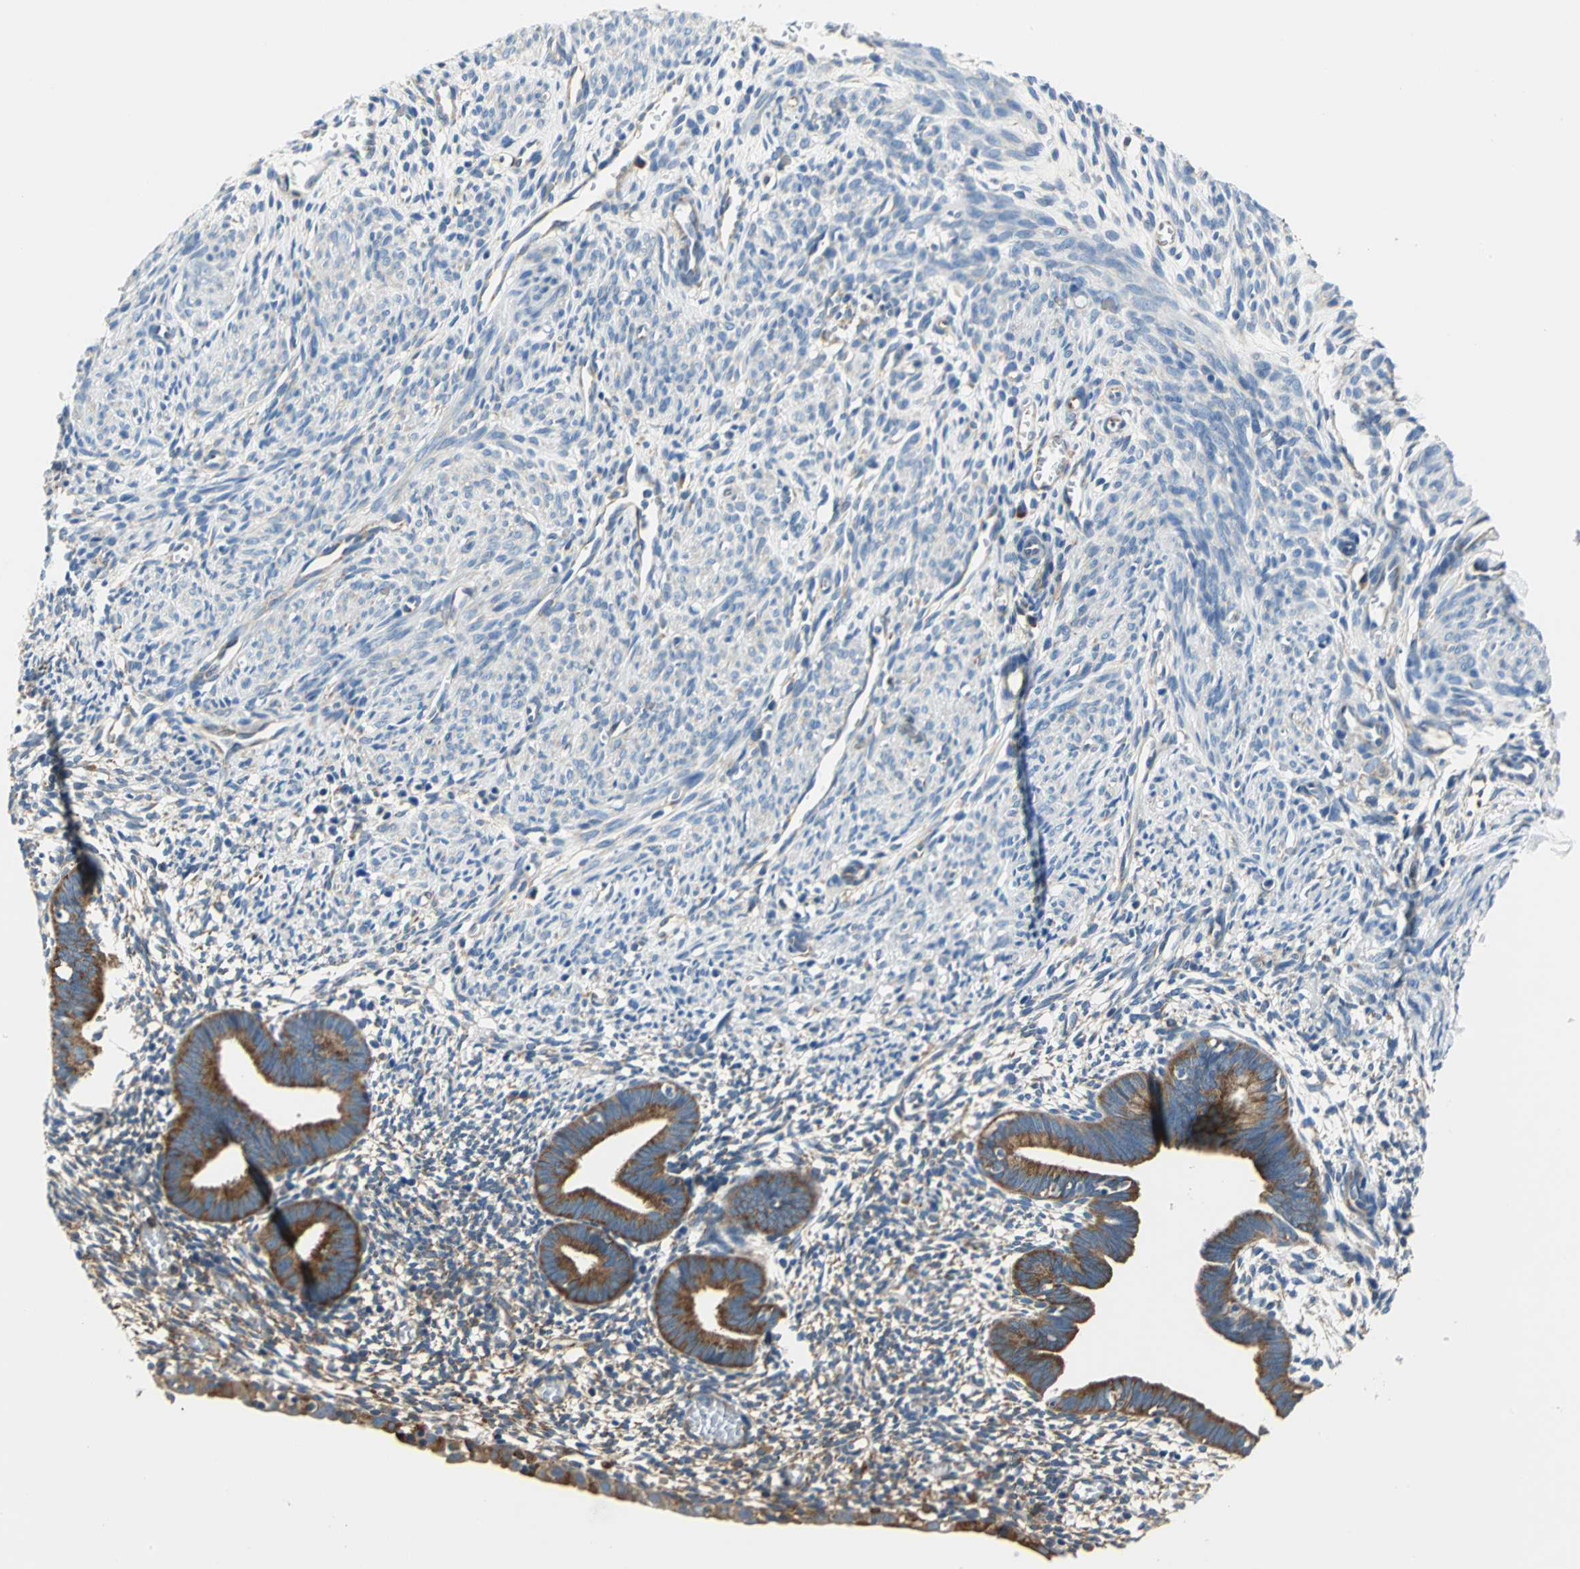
{"staining": {"intensity": "moderate", "quantity": "<25%", "location": "cytoplasmic/membranous"}, "tissue": "endometrium", "cell_type": "Cells in endometrial stroma", "image_type": "normal", "snomed": [{"axis": "morphology", "description": "Normal tissue, NOS"}, {"axis": "morphology", "description": "Atrophy, NOS"}, {"axis": "topography", "description": "Uterus"}, {"axis": "topography", "description": "Endometrium"}], "caption": "Protein expression analysis of benign endometrium reveals moderate cytoplasmic/membranous expression in approximately <25% of cells in endometrial stroma. (brown staining indicates protein expression, while blue staining denotes nuclei).", "gene": "TRIM25", "patient": {"sex": "female", "age": 68}}